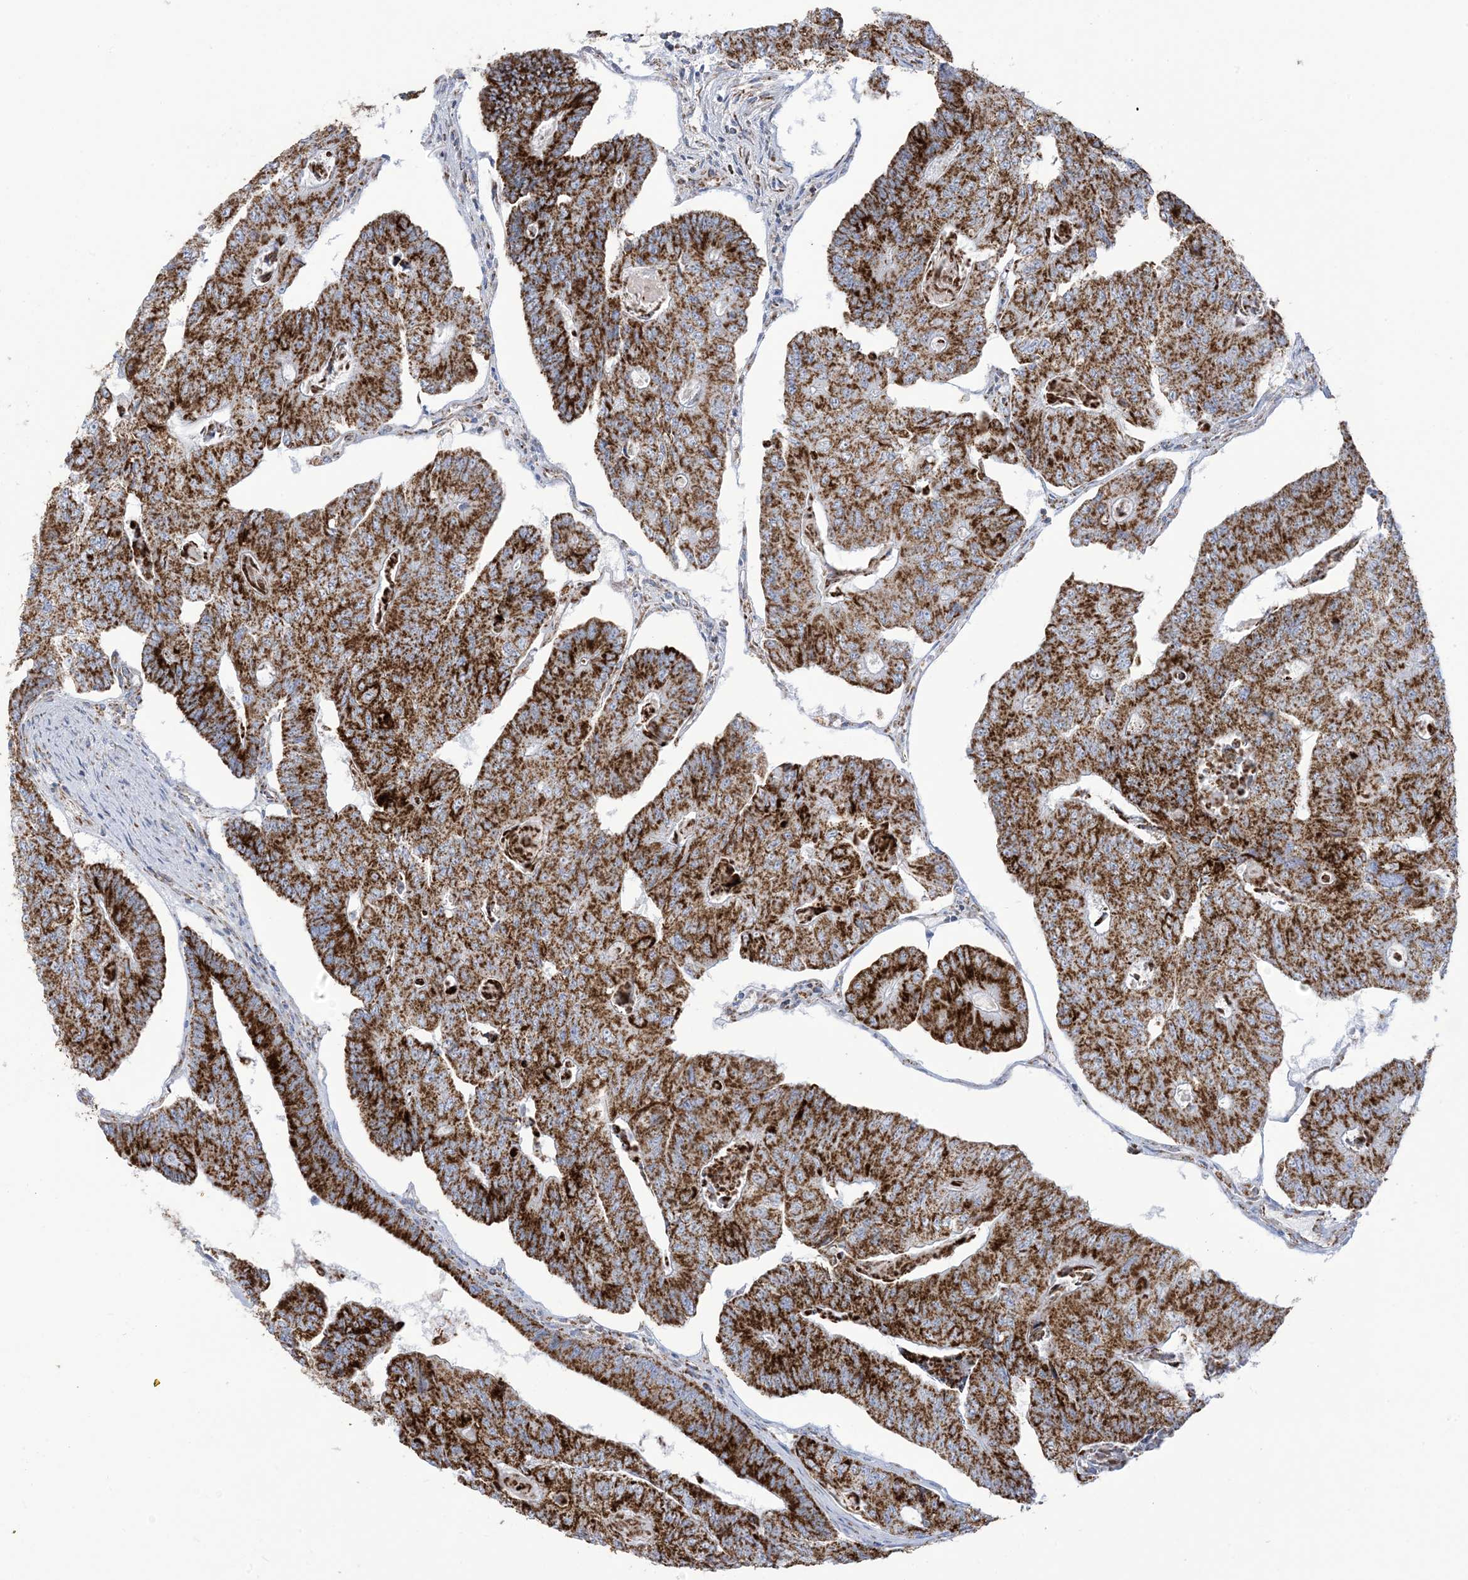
{"staining": {"intensity": "strong", "quantity": ">75%", "location": "cytoplasmic/membranous"}, "tissue": "colorectal cancer", "cell_type": "Tumor cells", "image_type": "cancer", "snomed": [{"axis": "morphology", "description": "Adenocarcinoma, NOS"}, {"axis": "topography", "description": "Colon"}], "caption": "Brown immunohistochemical staining in human colorectal cancer demonstrates strong cytoplasmic/membranous positivity in approximately >75% of tumor cells.", "gene": "SAMM50", "patient": {"sex": "female", "age": 67}}